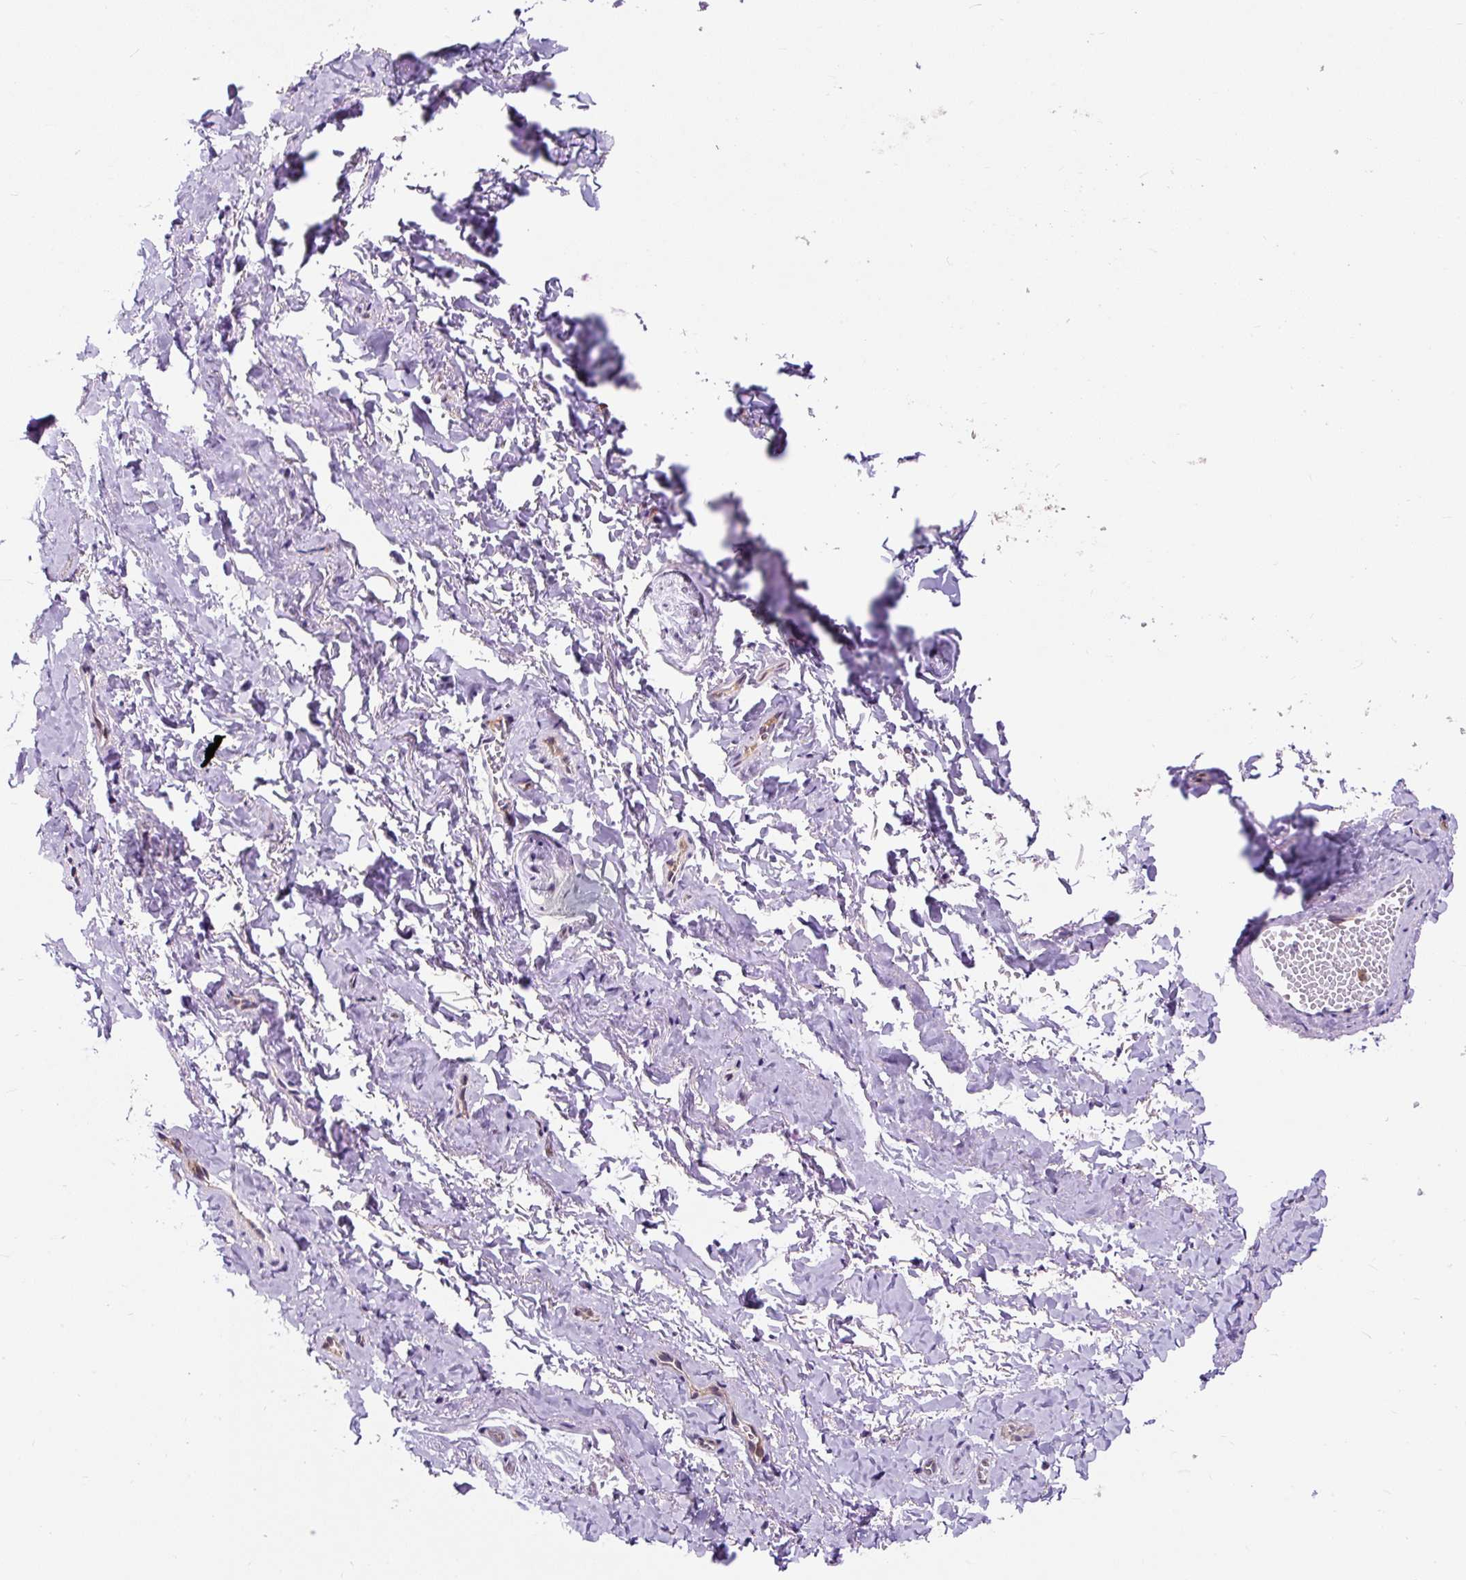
{"staining": {"intensity": "negative", "quantity": "none", "location": "none"}, "tissue": "adipose tissue", "cell_type": "Adipocytes", "image_type": "normal", "snomed": [{"axis": "morphology", "description": "Normal tissue, NOS"}, {"axis": "topography", "description": "Vulva"}, {"axis": "topography", "description": "Vagina"}, {"axis": "topography", "description": "Peripheral nerve tissue"}], "caption": "An immunohistochemistry (IHC) photomicrograph of unremarkable adipose tissue is shown. There is no staining in adipocytes of adipose tissue.", "gene": "CISD3", "patient": {"sex": "female", "age": 66}}